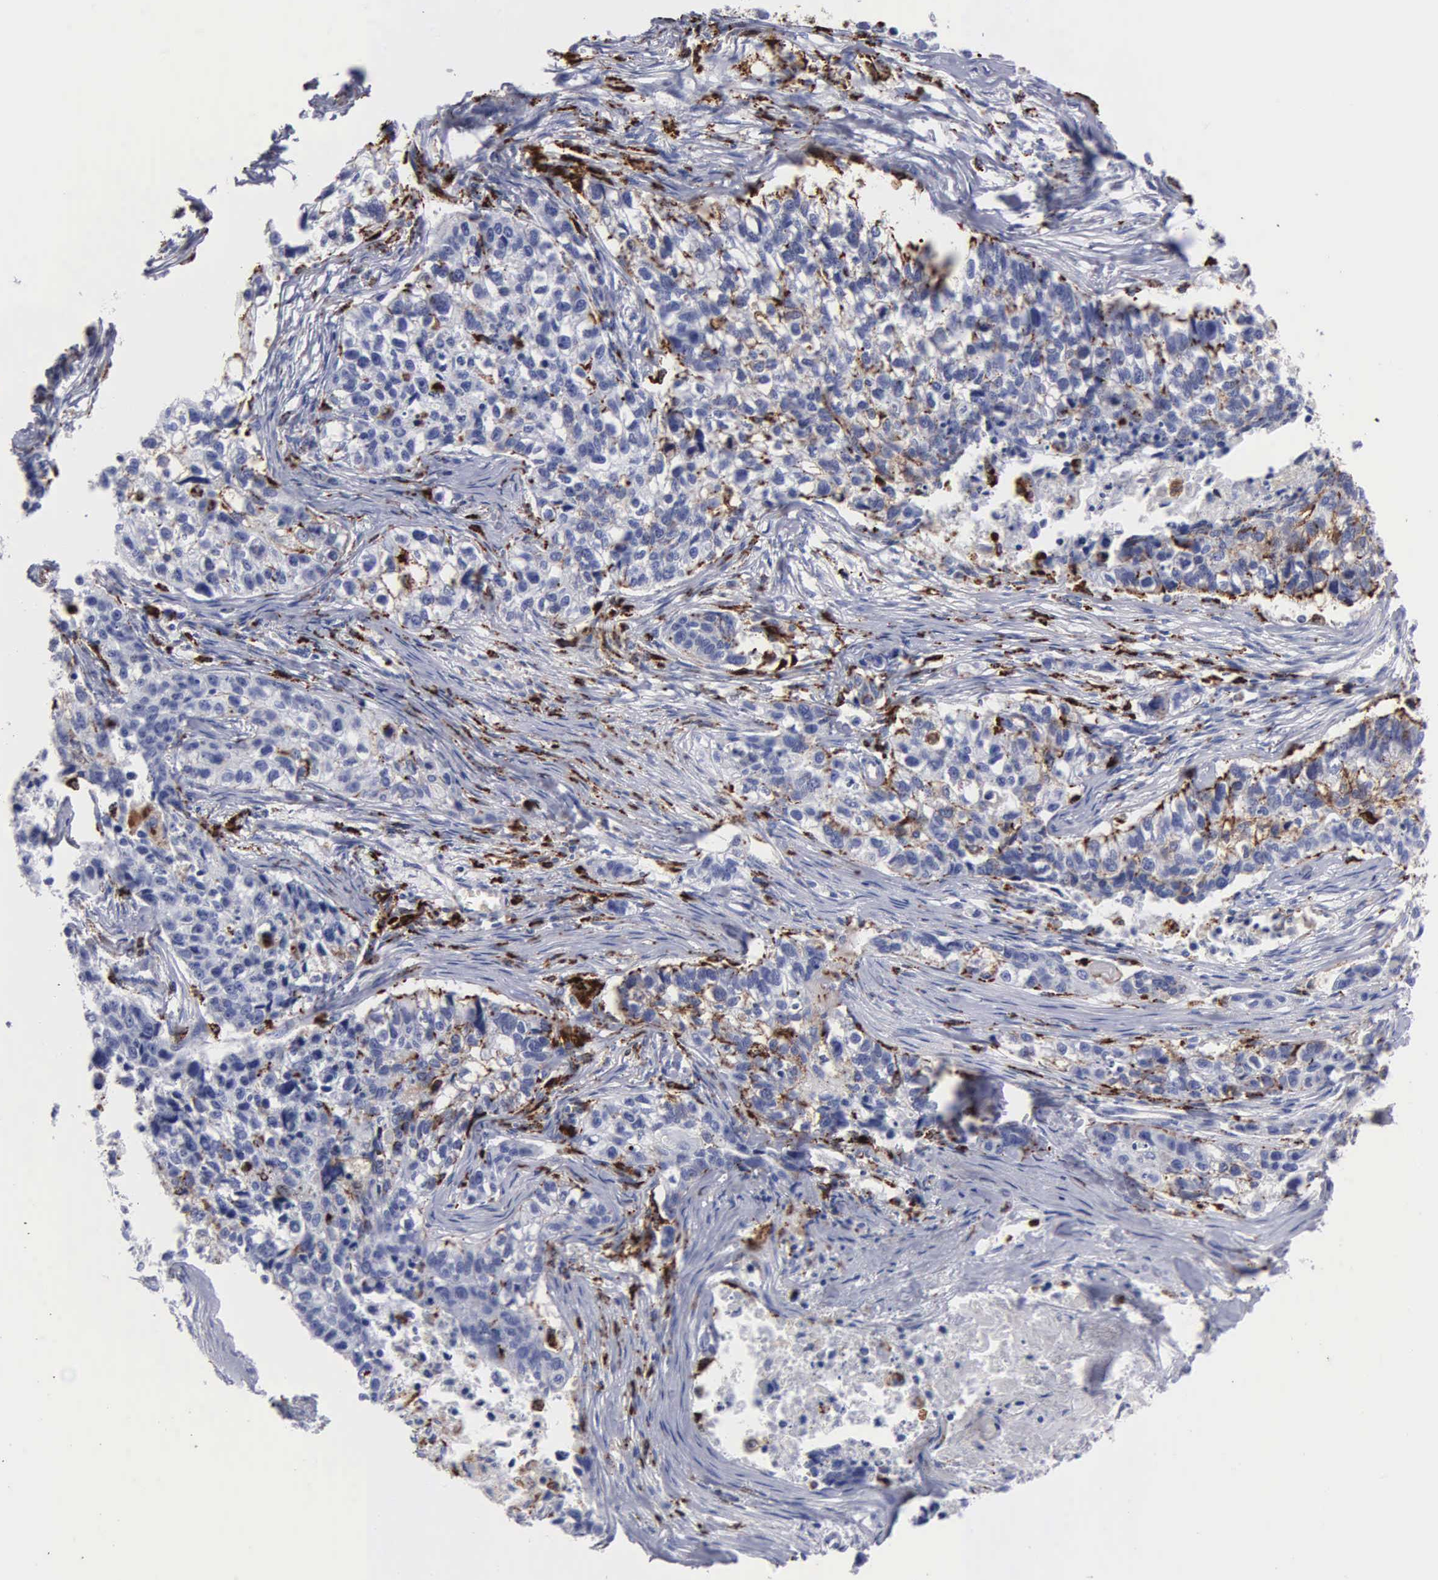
{"staining": {"intensity": "moderate", "quantity": "25%-75%", "location": "cytoplasmic/membranous"}, "tissue": "lung cancer", "cell_type": "Tumor cells", "image_type": "cancer", "snomed": [{"axis": "morphology", "description": "Squamous cell carcinoma, NOS"}, {"axis": "topography", "description": "Lymph node"}, {"axis": "topography", "description": "Lung"}], "caption": "Protein analysis of lung cancer tissue reveals moderate cytoplasmic/membranous staining in approximately 25%-75% of tumor cells.", "gene": "CTSH", "patient": {"sex": "male", "age": 74}}